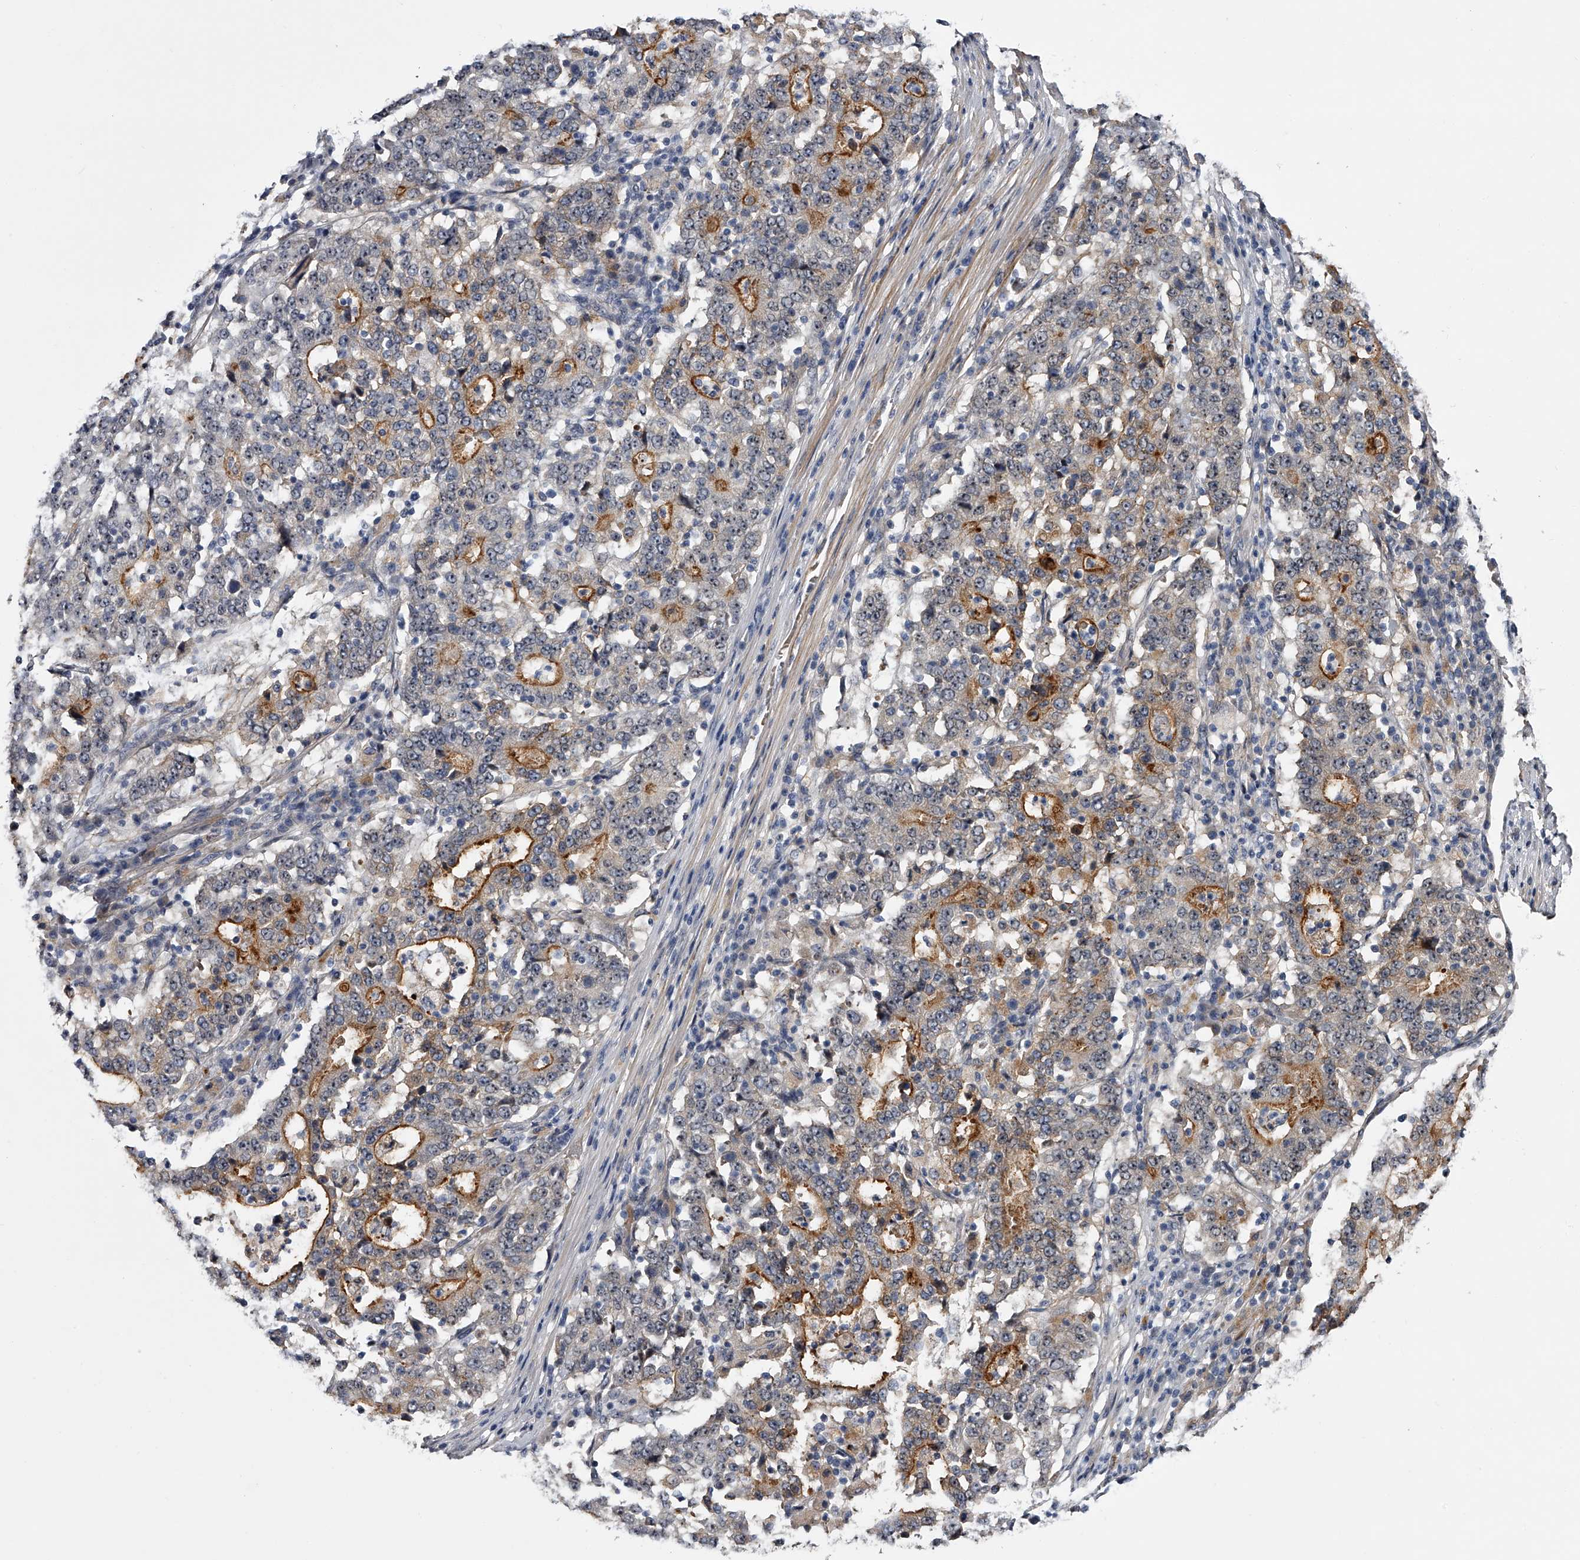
{"staining": {"intensity": "moderate", "quantity": "<25%", "location": "cytoplasmic/membranous,nuclear"}, "tissue": "stomach cancer", "cell_type": "Tumor cells", "image_type": "cancer", "snomed": [{"axis": "morphology", "description": "Adenocarcinoma, NOS"}, {"axis": "topography", "description": "Stomach"}], "caption": "This histopathology image displays immunohistochemistry (IHC) staining of stomach cancer, with low moderate cytoplasmic/membranous and nuclear expression in about <25% of tumor cells.", "gene": "MDN1", "patient": {"sex": "male", "age": 59}}